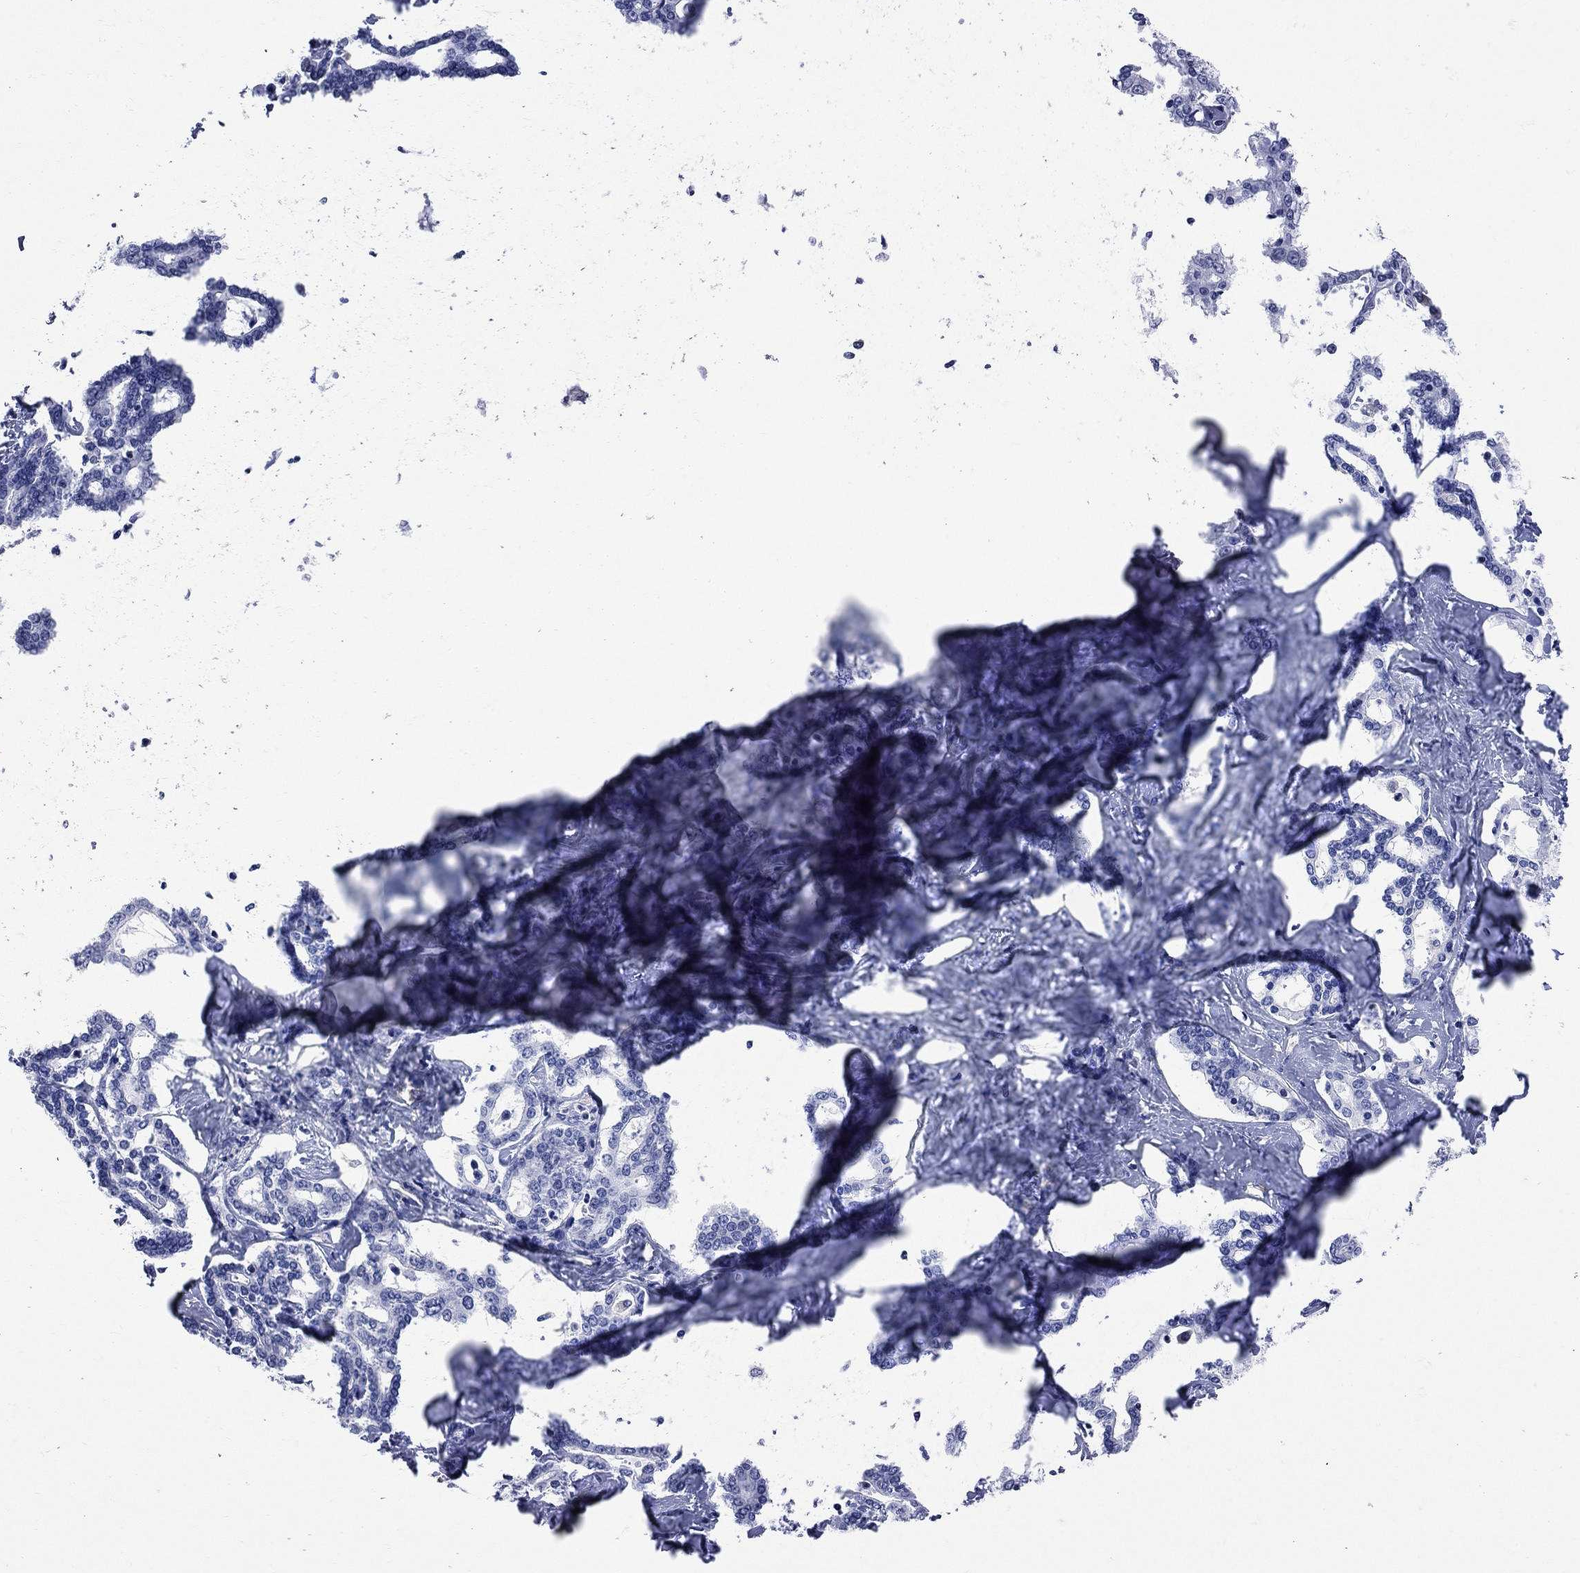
{"staining": {"intensity": "negative", "quantity": "none", "location": "none"}, "tissue": "liver cancer", "cell_type": "Tumor cells", "image_type": "cancer", "snomed": [{"axis": "morphology", "description": "Cholangiocarcinoma"}, {"axis": "topography", "description": "Liver"}], "caption": "Micrograph shows no significant protein expression in tumor cells of liver cancer.", "gene": "ABI3", "patient": {"sex": "female", "age": 47}}